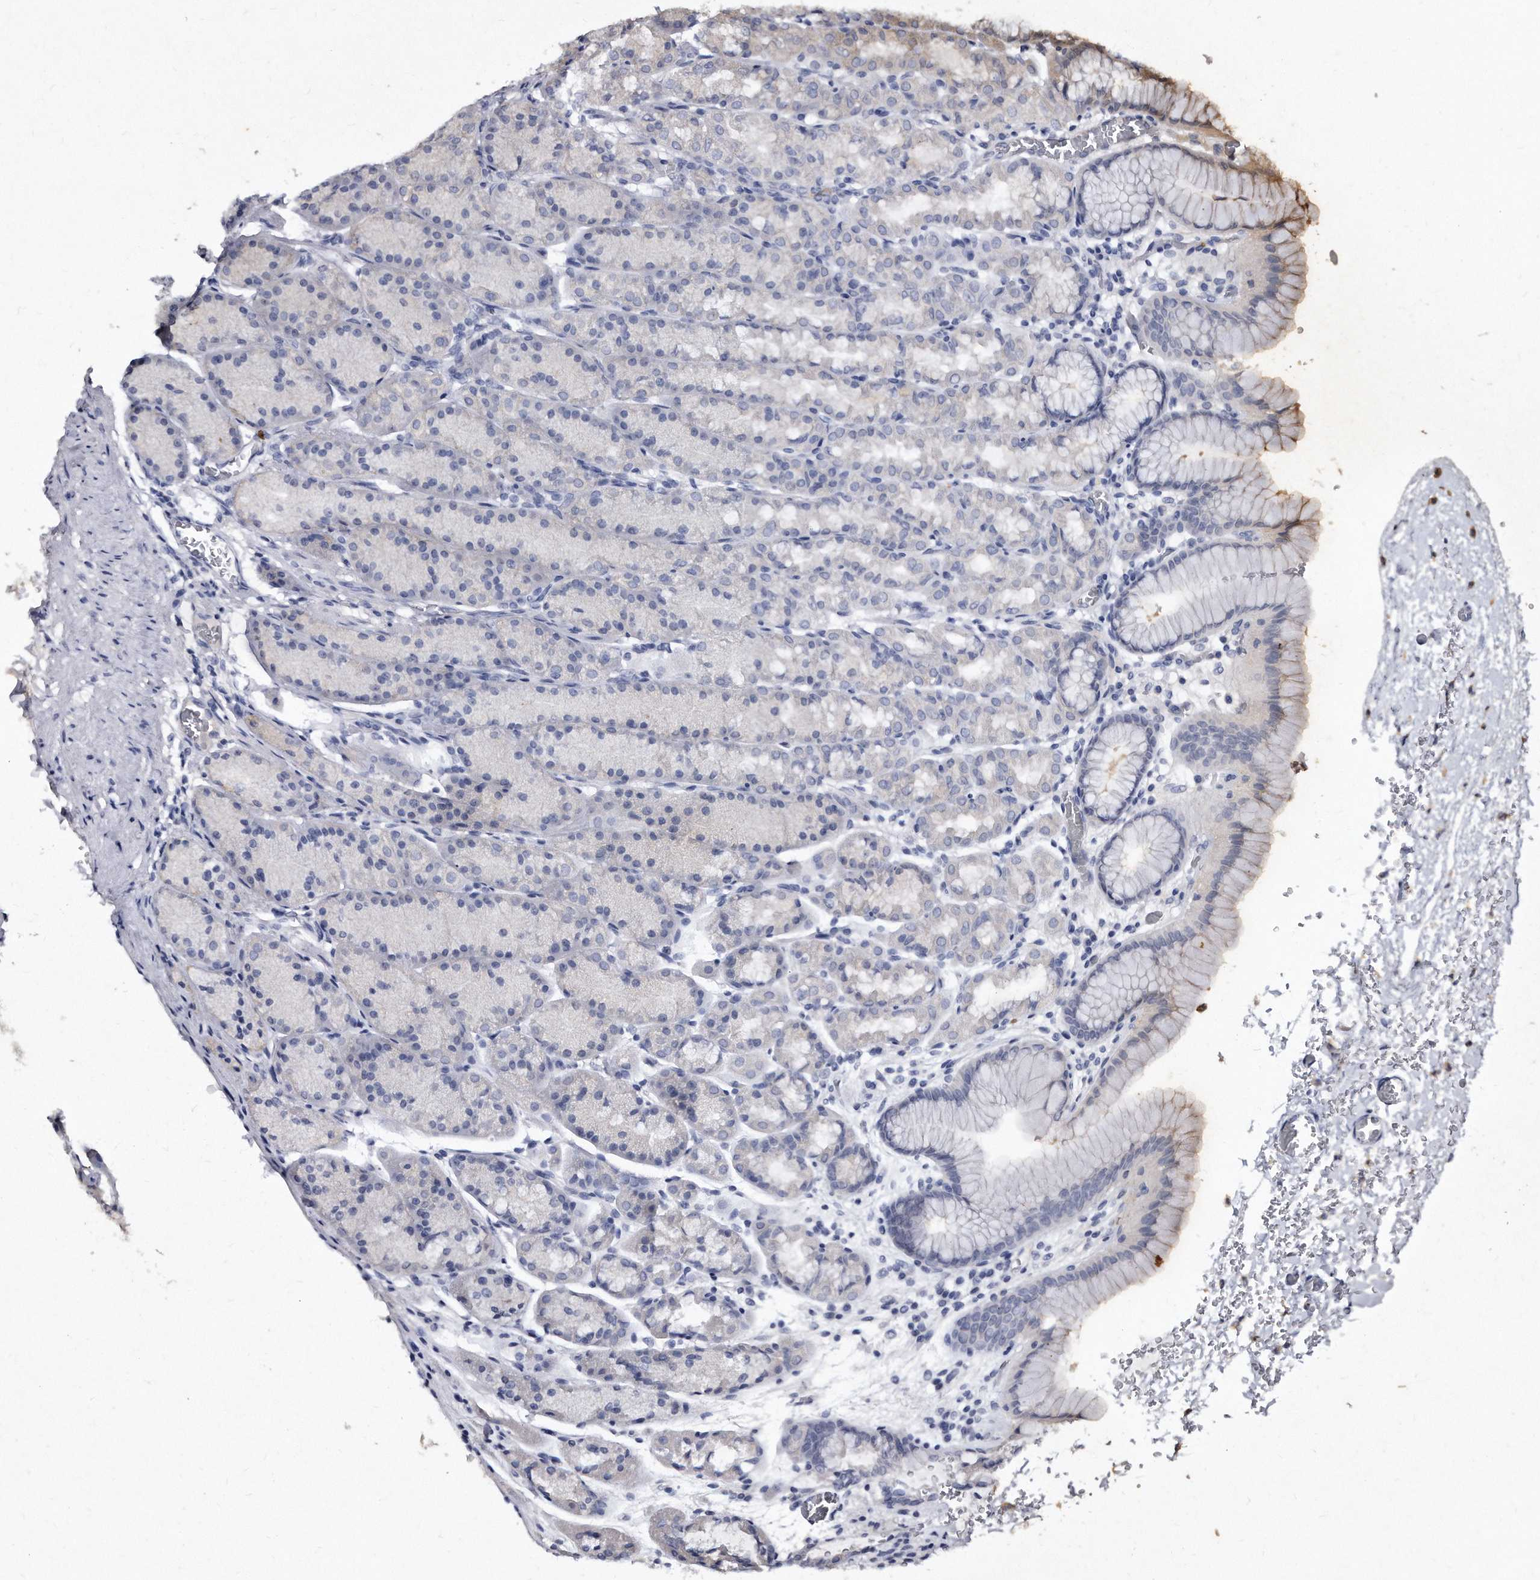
{"staining": {"intensity": "weak", "quantity": "<25%", "location": "cytoplasmic/membranous"}, "tissue": "stomach", "cell_type": "Glandular cells", "image_type": "normal", "snomed": [{"axis": "morphology", "description": "Normal tissue, NOS"}, {"axis": "topography", "description": "Stomach"}], "caption": "This is an IHC photomicrograph of benign stomach. There is no expression in glandular cells.", "gene": "KLHDC3", "patient": {"sex": "male", "age": 42}}